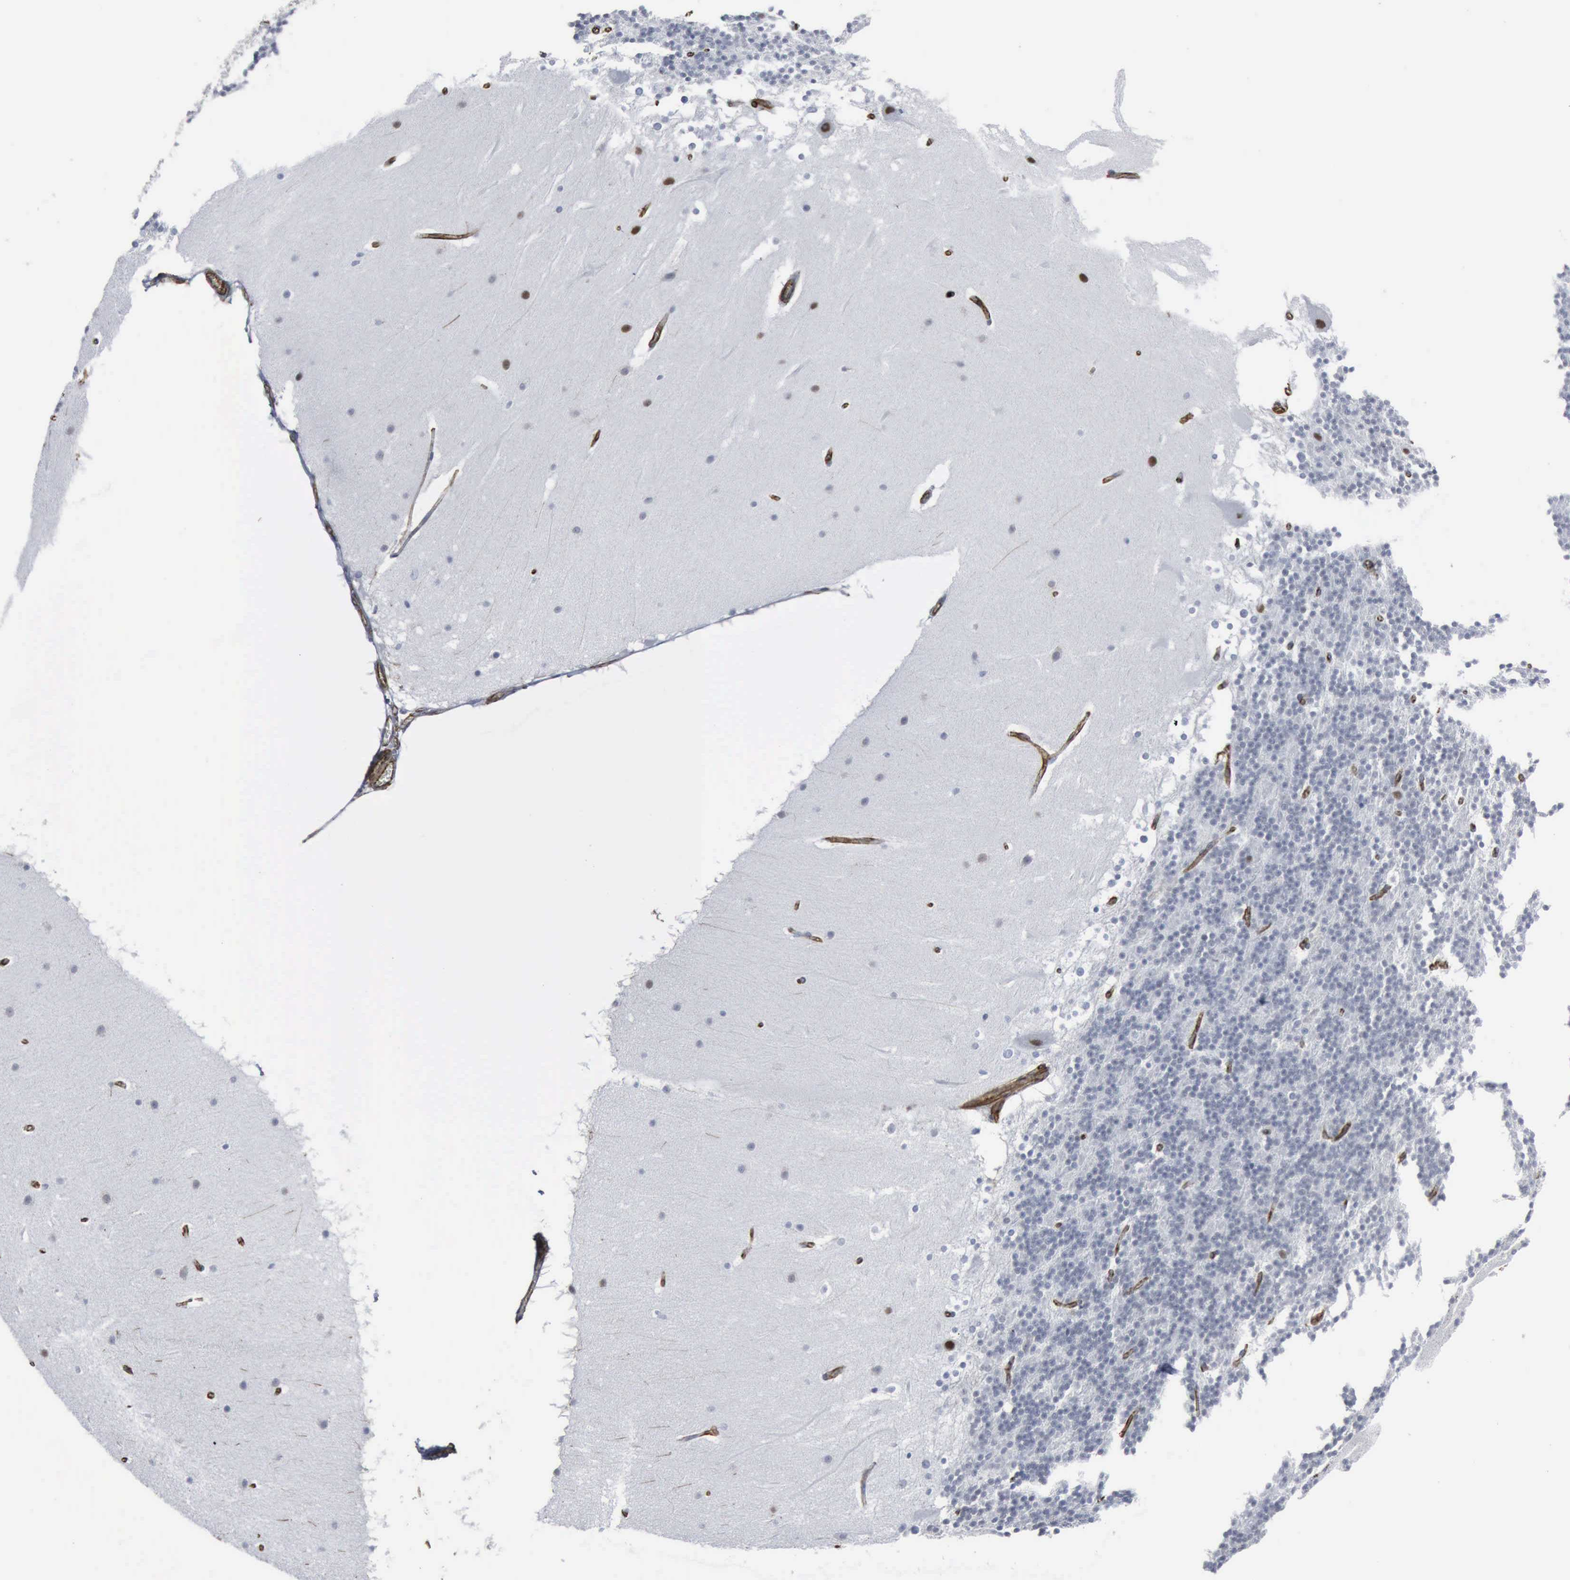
{"staining": {"intensity": "moderate", "quantity": "<25%", "location": "nuclear"}, "tissue": "cerebellum", "cell_type": "Cells in granular layer", "image_type": "normal", "snomed": [{"axis": "morphology", "description": "Normal tissue, NOS"}, {"axis": "topography", "description": "Cerebellum"}], "caption": "Immunohistochemical staining of normal cerebellum exhibits moderate nuclear protein expression in approximately <25% of cells in granular layer.", "gene": "CCNE1", "patient": {"sex": "female", "age": 19}}